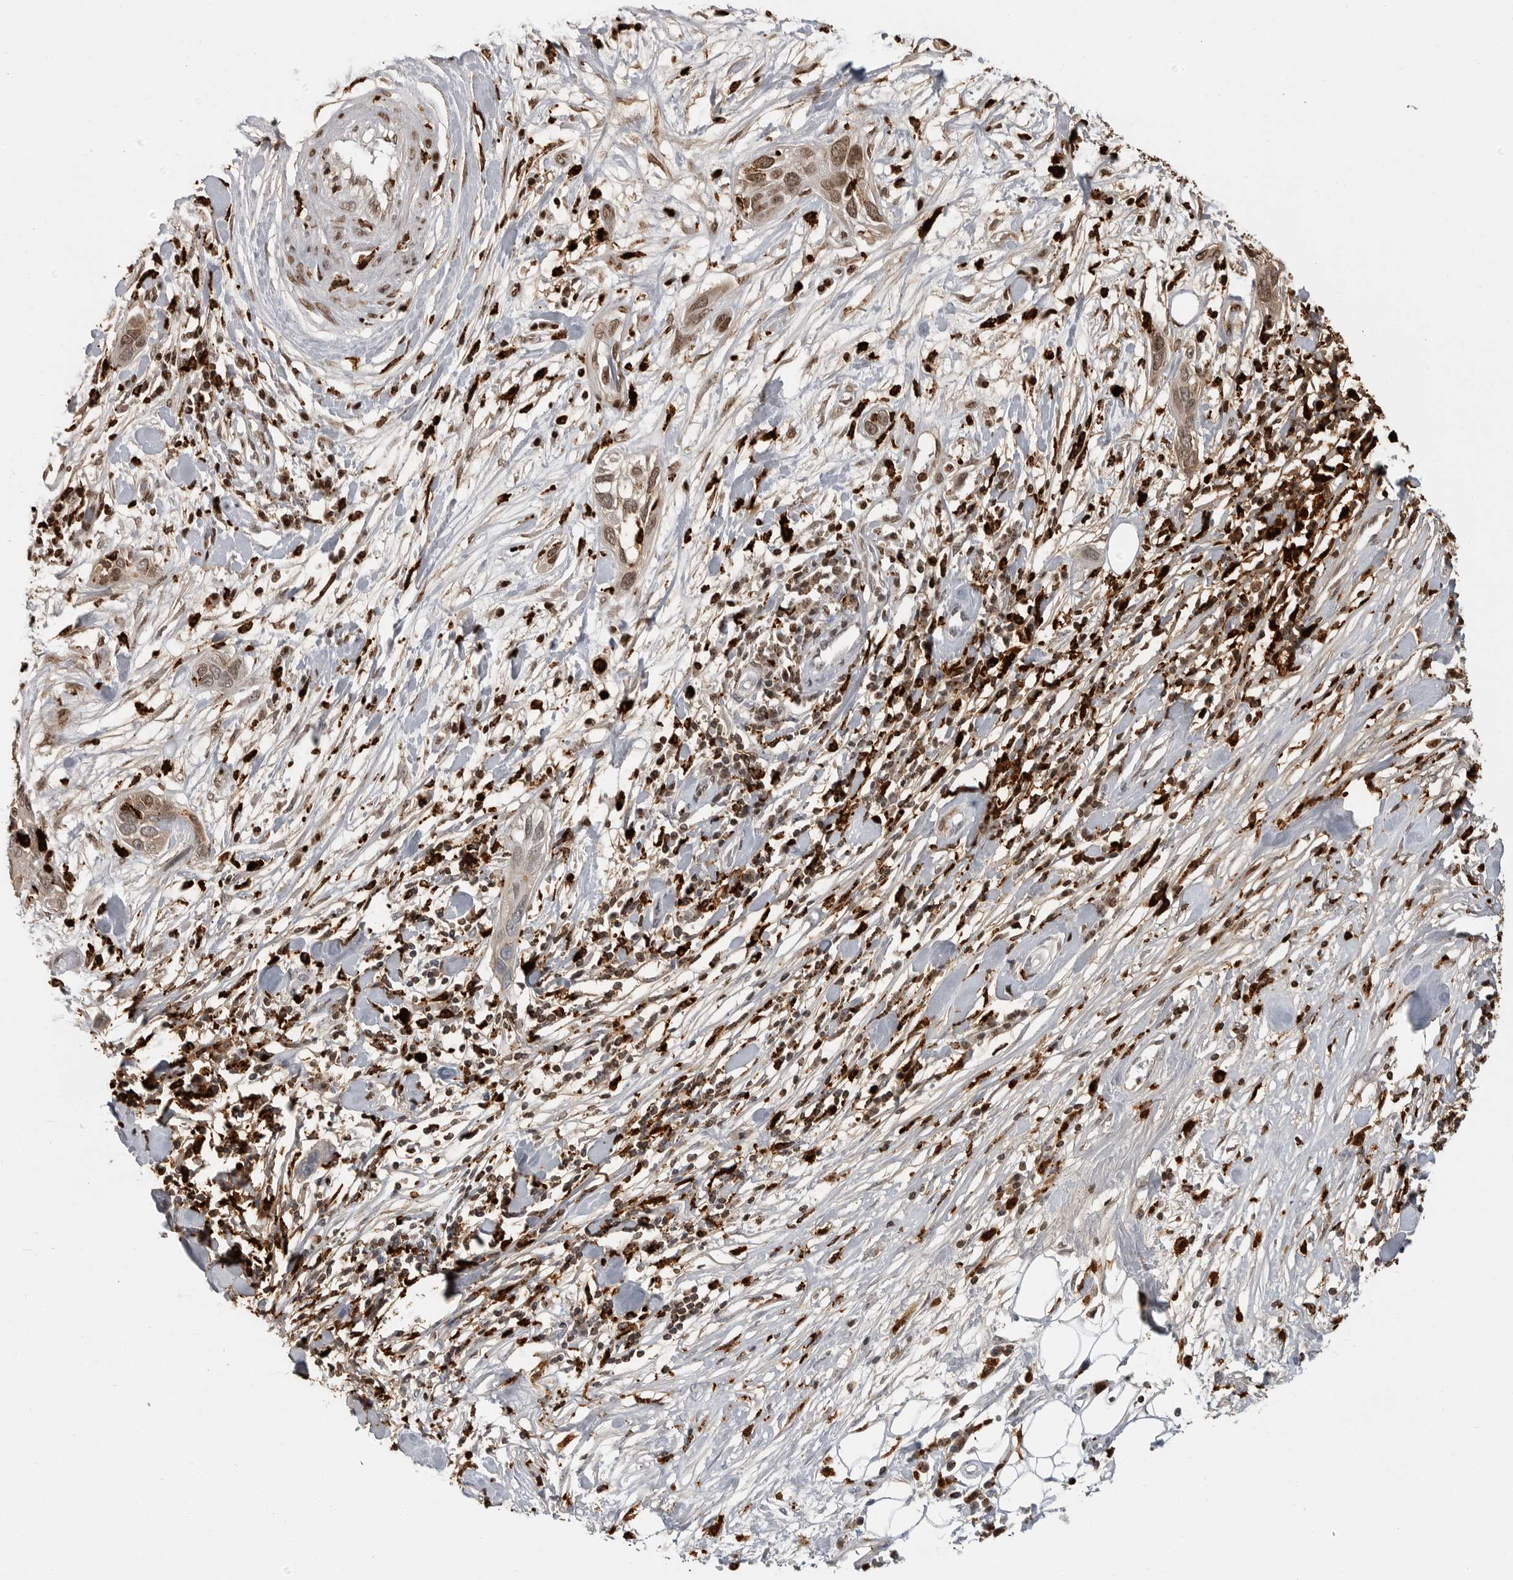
{"staining": {"intensity": "moderate", "quantity": ">75%", "location": "nuclear"}, "tissue": "pancreatic cancer", "cell_type": "Tumor cells", "image_type": "cancer", "snomed": [{"axis": "morphology", "description": "Adenocarcinoma, NOS"}, {"axis": "topography", "description": "Pancreas"}], "caption": "Brown immunohistochemical staining in human pancreatic adenocarcinoma shows moderate nuclear staining in approximately >75% of tumor cells.", "gene": "IFI30", "patient": {"sex": "female", "age": 60}}